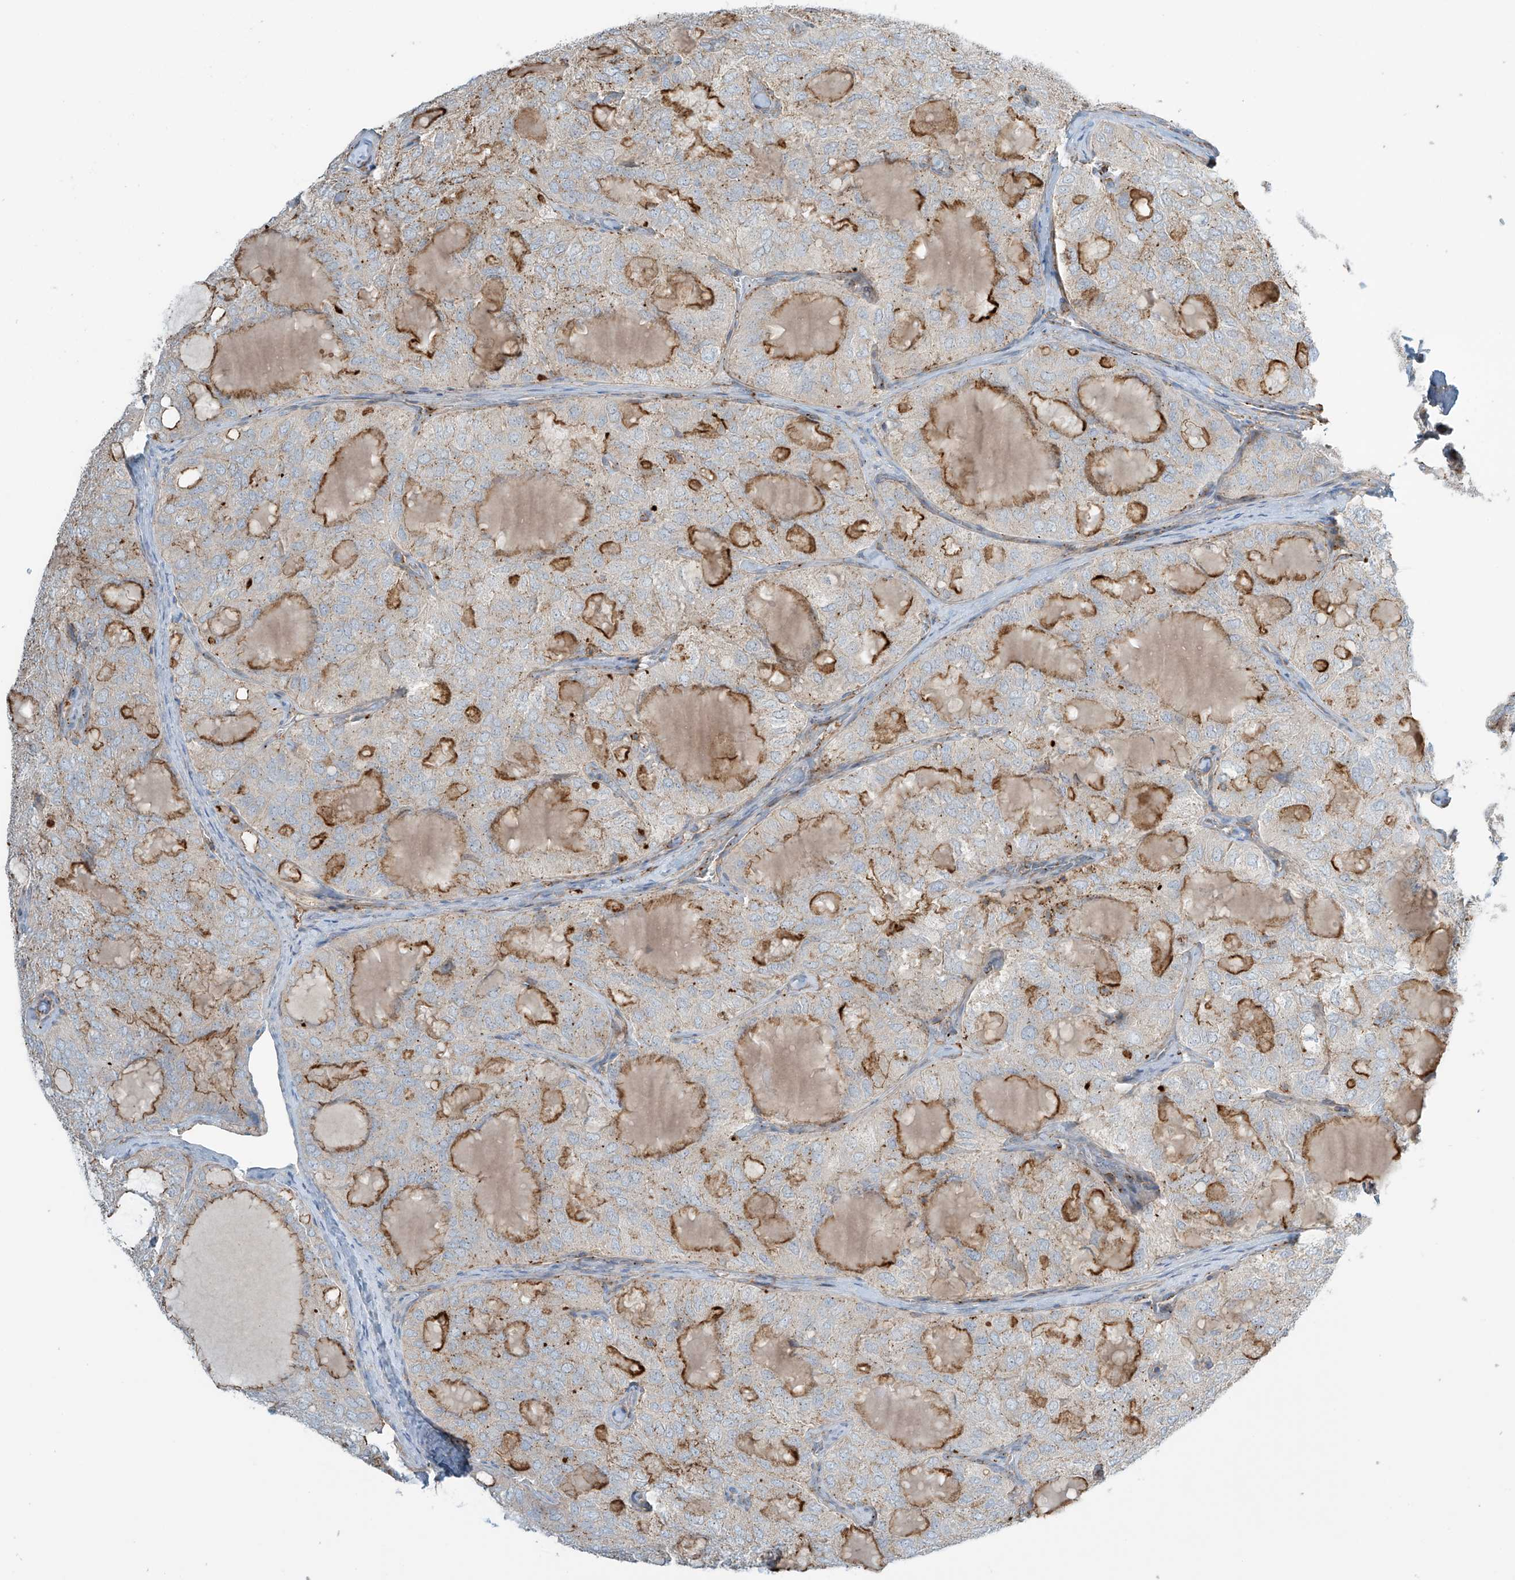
{"staining": {"intensity": "moderate", "quantity": "25%-75%", "location": "cytoplasmic/membranous"}, "tissue": "thyroid cancer", "cell_type": "Tumor cells", "image_type": "cancer", "snomed": [{"axis": "morphology", "description": "Follicular adenoma carcinoma, NOS"}, {"axis": "topography", "description": "Thyroid gland"}], "caption": "High-power microscopy captured an IHC histopathology image of thyroid cancer, revealing moderate cytoplasmic/membranous staining in about 25%-75% of tumor cells. The staining was performed using DAB, with brown indicating positive protein expression. Nuclei are stained blue with hematoxylin.", "gene": "SLC9A2", "patient": {"sex": "male", "age": 75}}